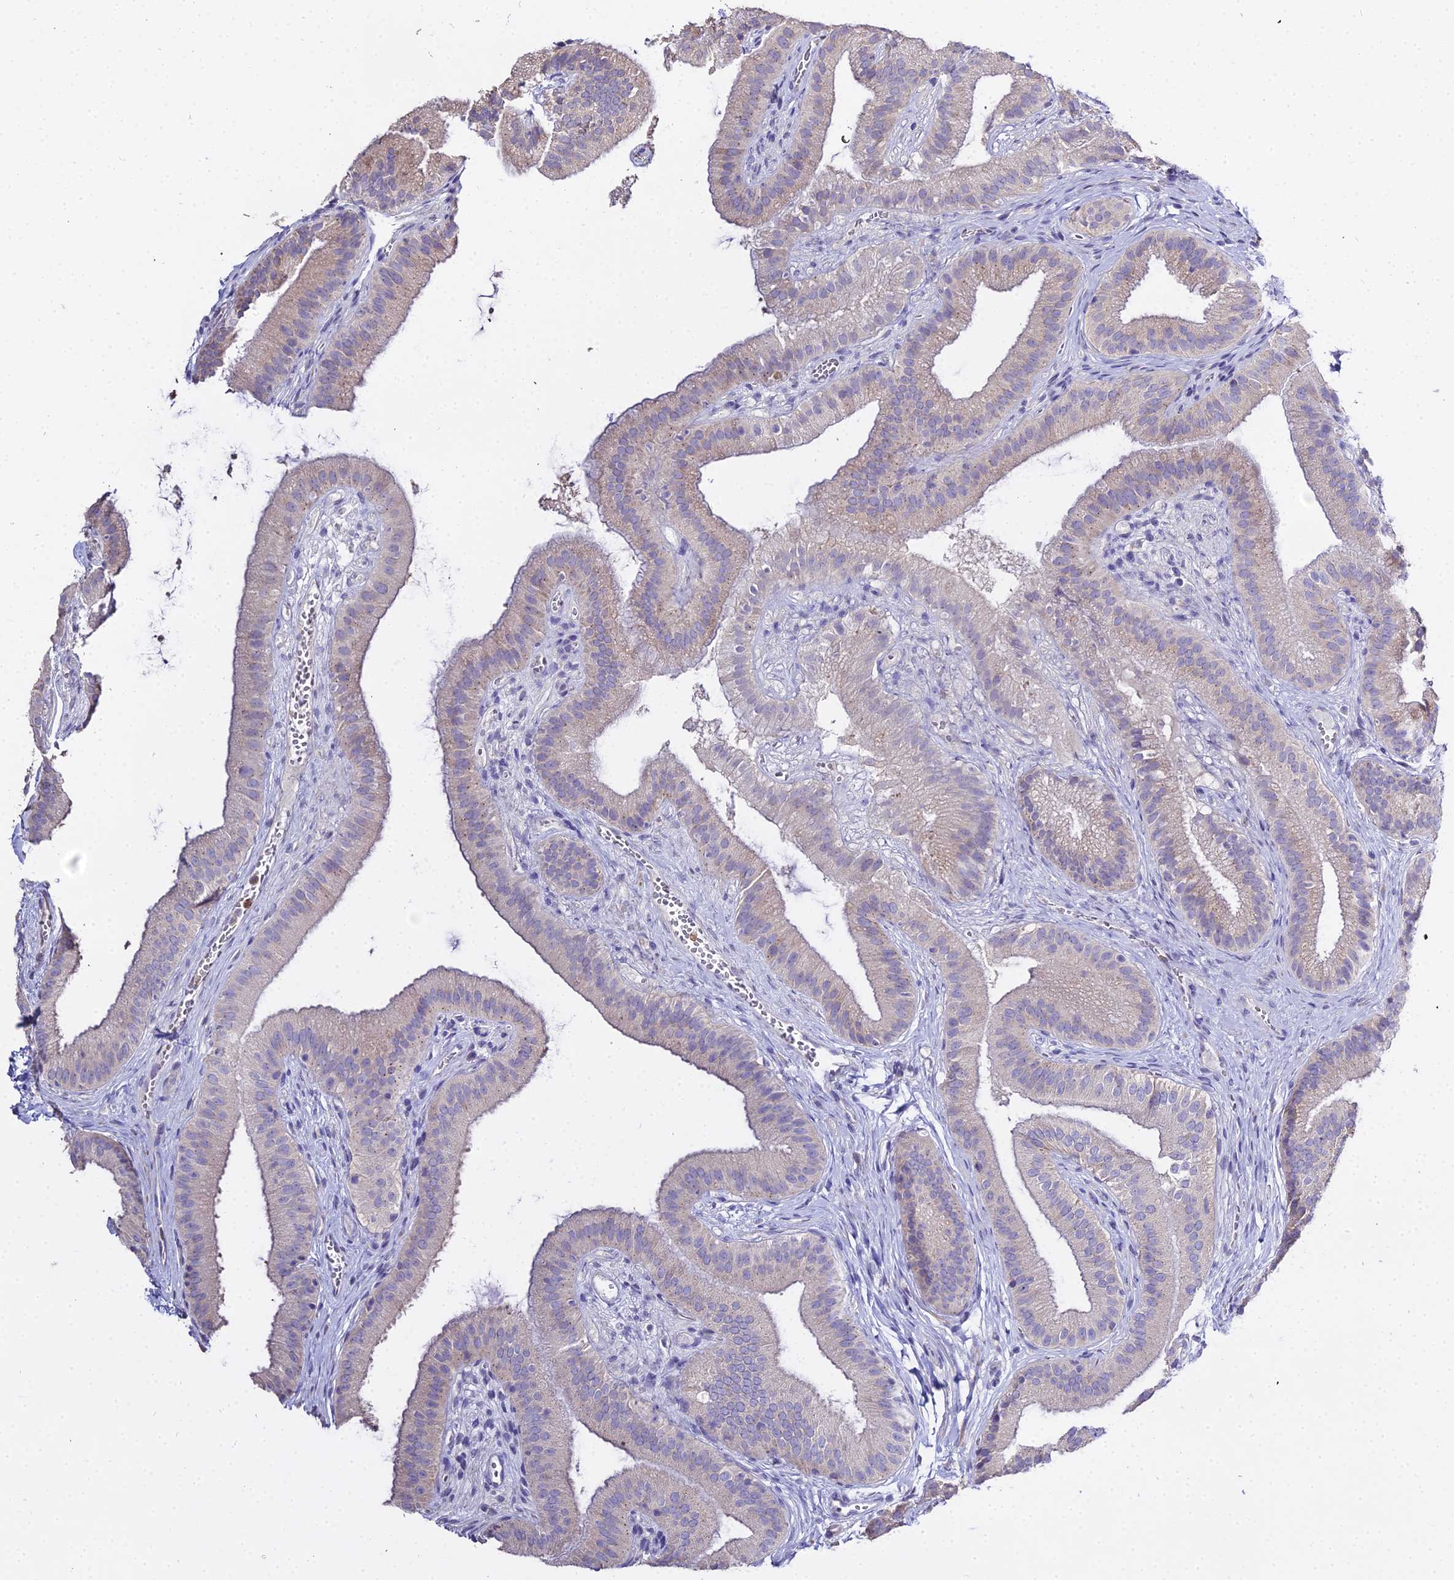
{"staining": {"intensity": "weak", "quantity": "<25%", "location": "cytoplasmic/membranous"}, "tissue": "gallbladder", "cell_type": "Glandular cells", "image_type": "normal", "snomed": [{"axis": "morphology", "description": "Normal tissue, NOS"}, {"axis": "topography", "description": "Gallbladder"}], "caption": "Immunohistochemistry image of benign gallbladder stained for a protein (brown), which displays no positivity in glandular cells.", "gene": "GLYAT", "patient": {"sex": "female", "age": 54}}